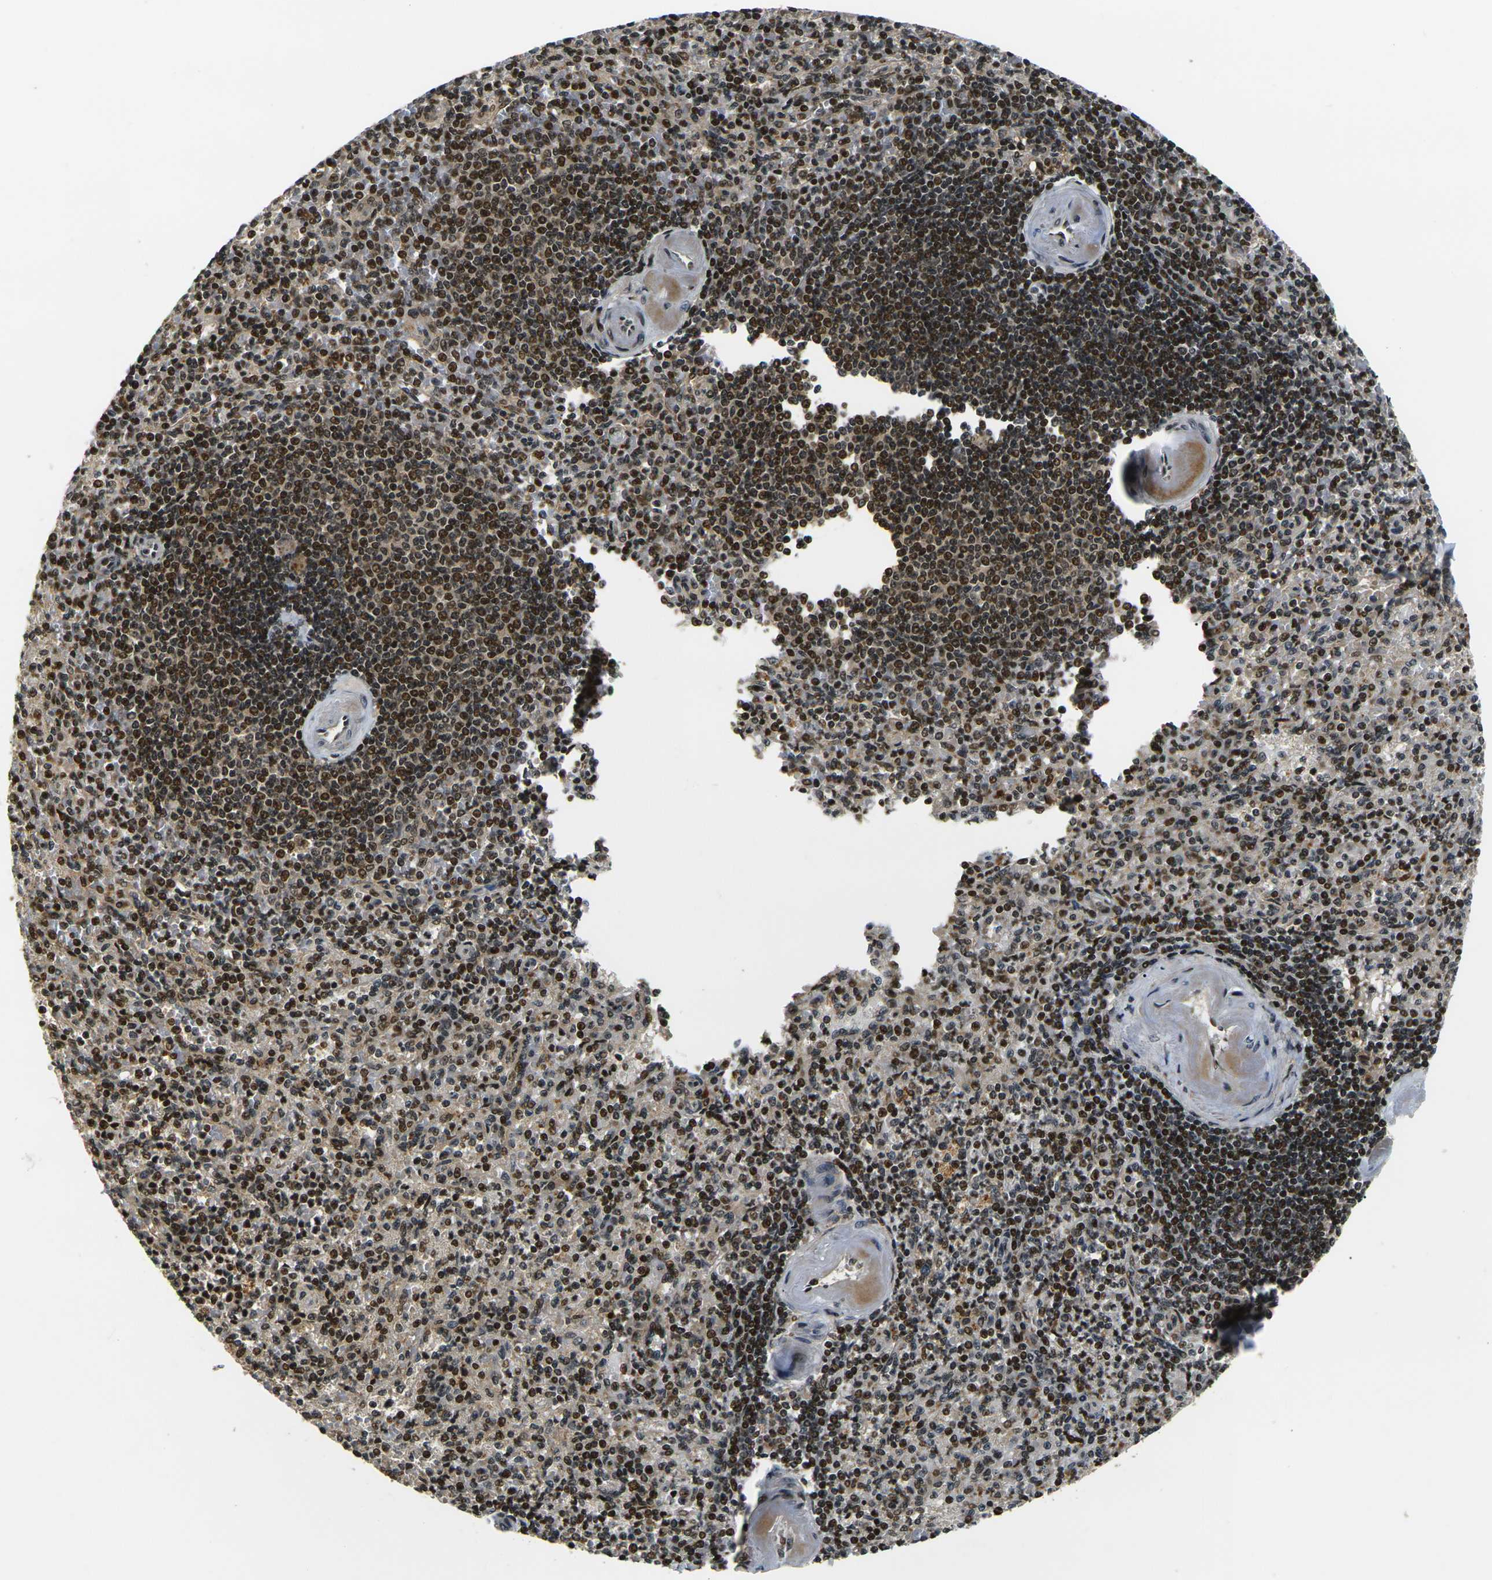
{"staining": {"intensity": "strong", "quantity": "25%-75%", "location": "cytoplasmic/membranous,nuclear"}, "tissue": "spleen", "cell_type": "Cells in red pulp", "image_type": "normal", "snomed": [{"axis": "morphology", "description": "Normal tissue, NOS"}, {"axis": "topography", "description": "Spleen"}], "caption": "About 25%-75% of cells in red pulp in unremarkable human spleen show strong cytoplasmic/membranous,nuclear protein expression as visualized by brown immunohistochemical staining.", "gene": "ACTL6A", "patient": {"sex": "female", "age": 74}}